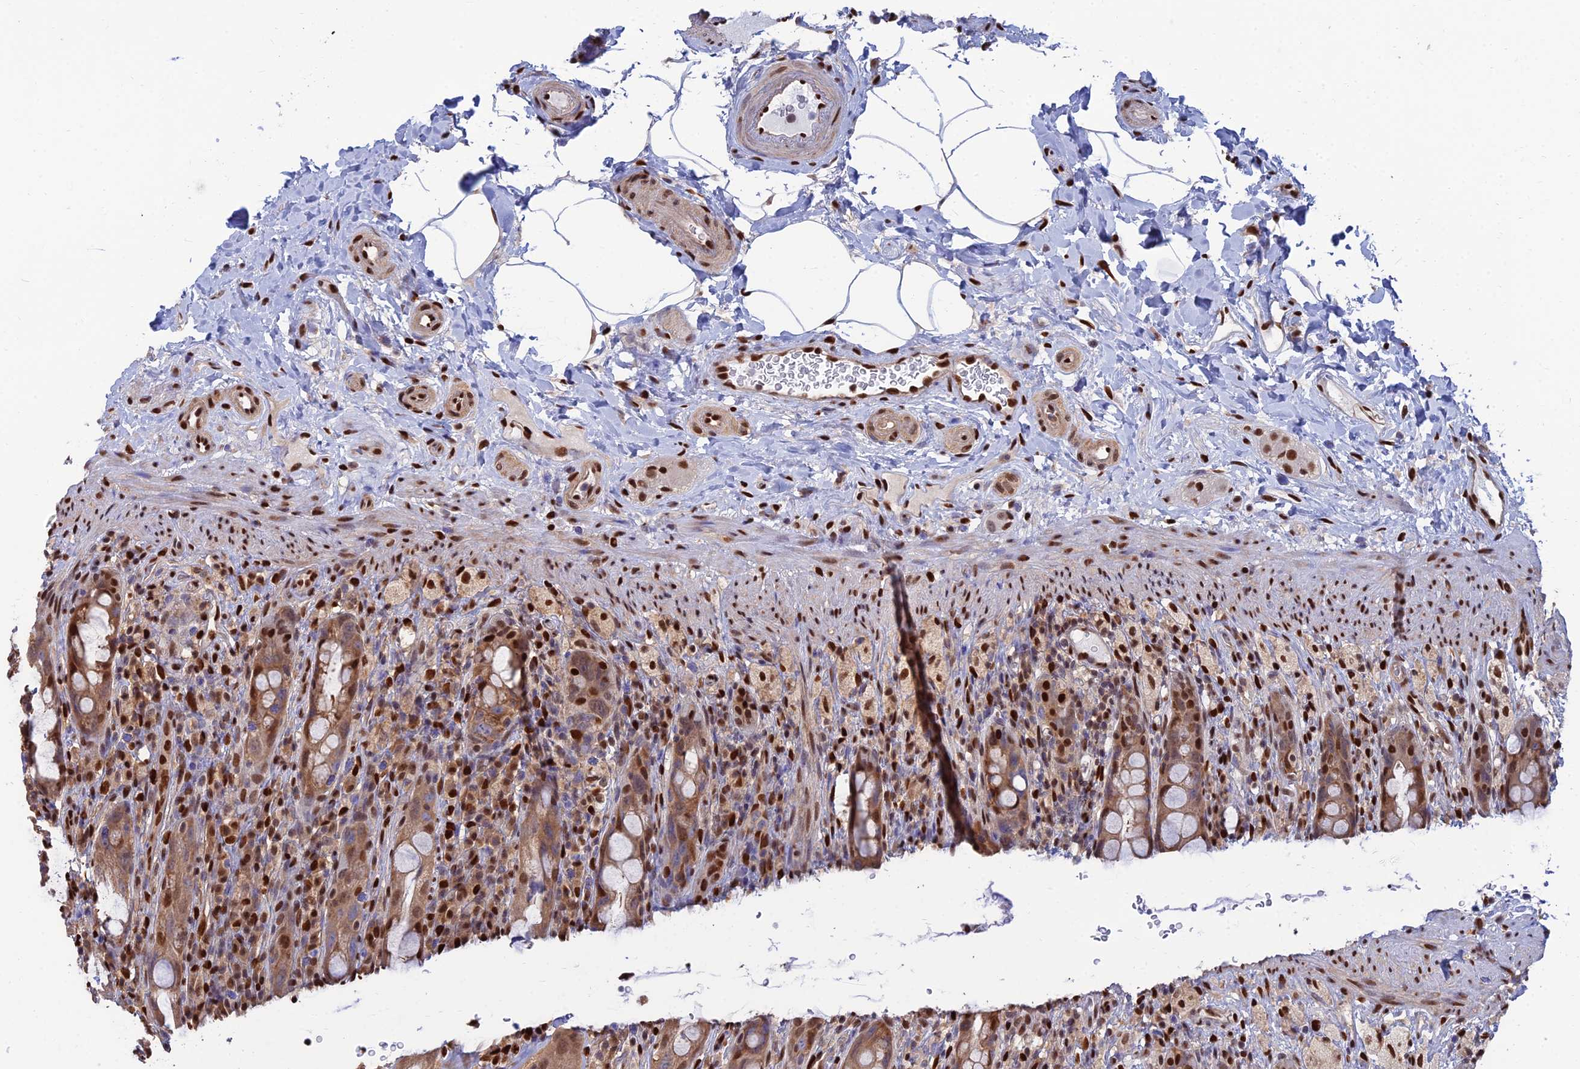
{"staining": {"intensity": "moderate", "quantity": ">75%", "location": "cytoplasmic/membranous,nuclear"}, "tissue": "rectum", "cell_type": "Glandular cells", "image_type": "normal", "snomed": [{"axis": "morphology", "description": "Normal tissue, NOS"}, {"axis": "topography", "description": "Rectum"}], "caption": "Rectum stained with immunohistochemistry demonstrates moderate cytoplasmic/membranous,nuclear staining in about >75% of glandular cells.", "gene": "DNPEP", "patient": {"sex": "male", "age": 44}}